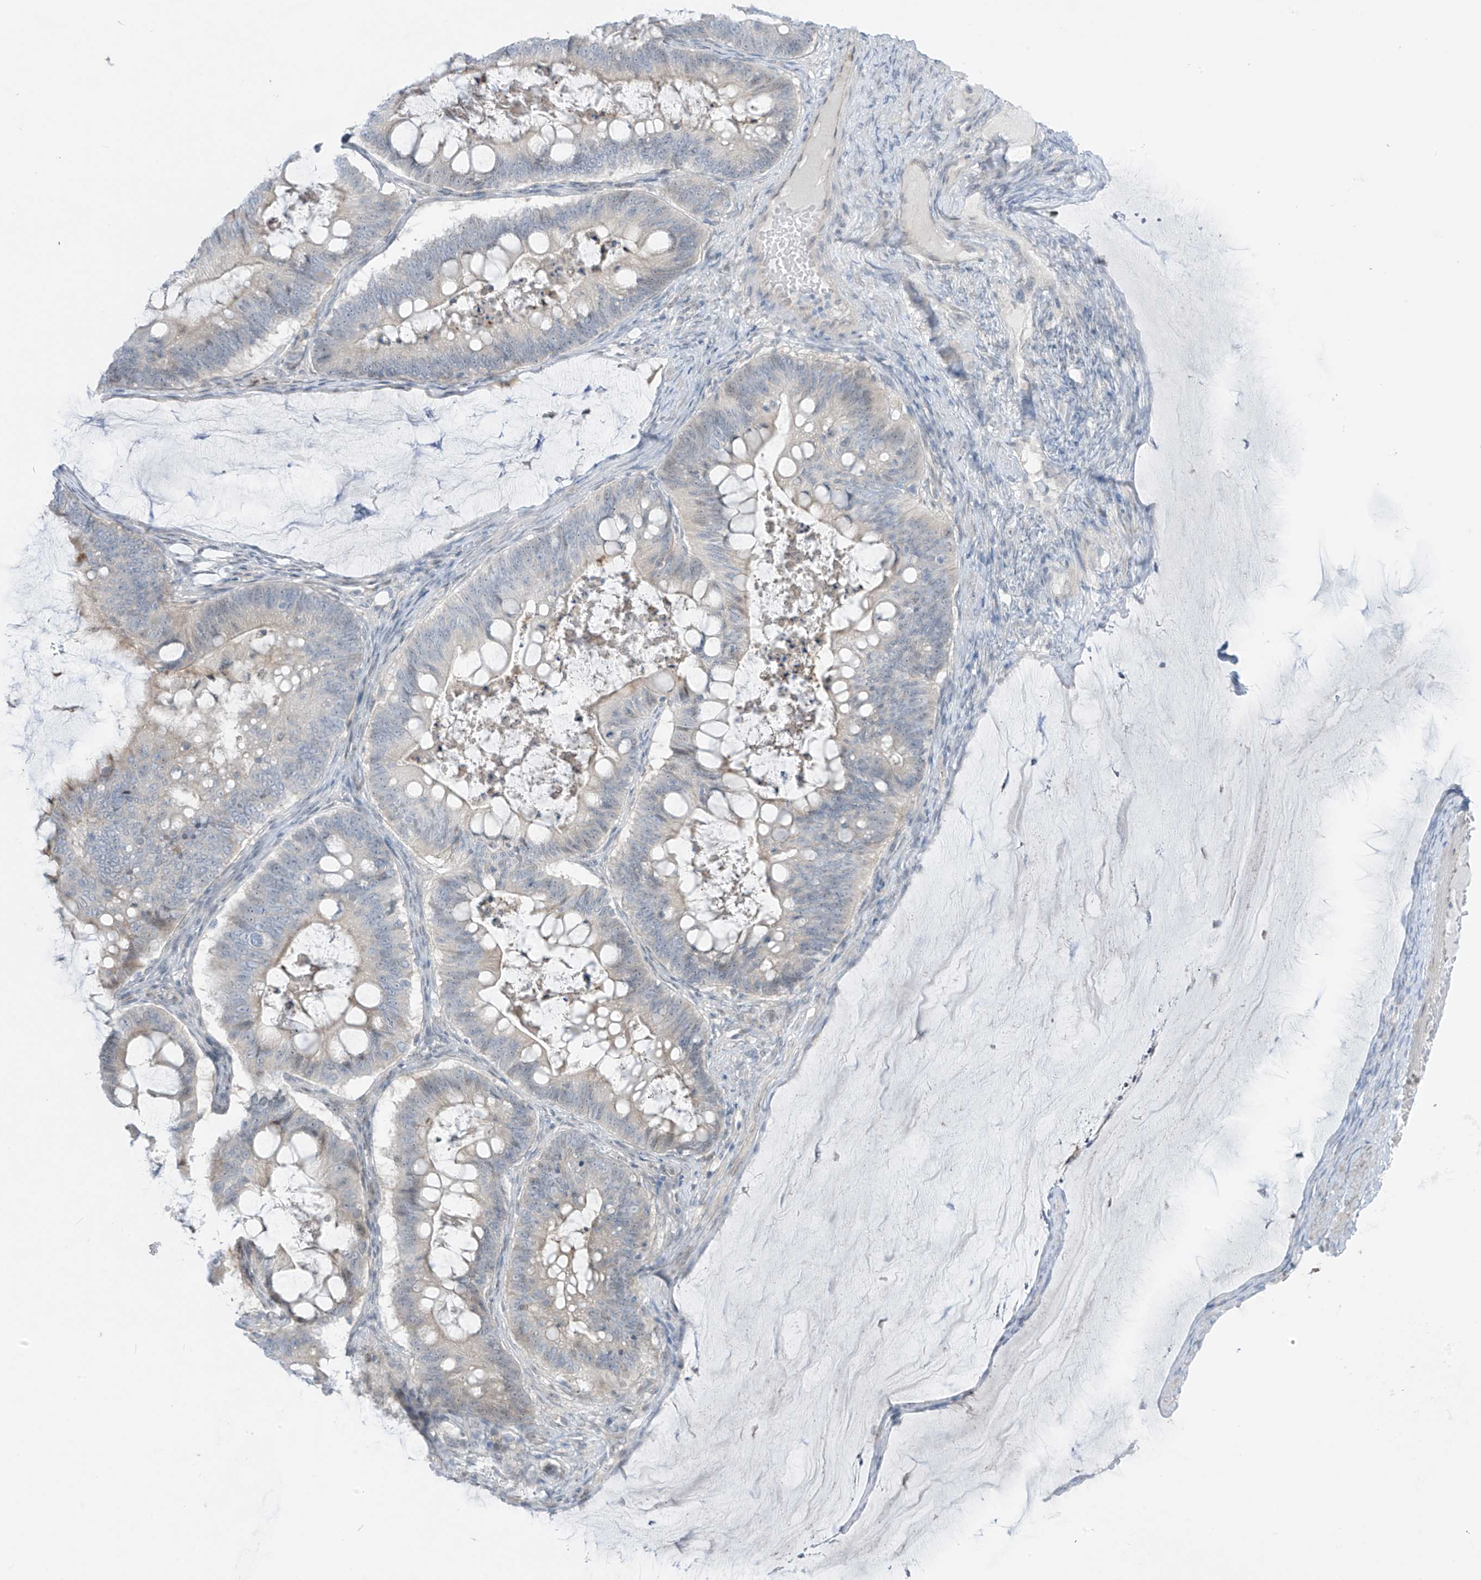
{"staining": {"intensity": "negative", "quantity": "none", "location": "none"}, "tissue": "ovarian cancer", "cell_type": "Tumor cells", "image_type": "cancer", "snomed": [{"axis": "morphology", "description": "Cystadenocarcinoma, mucinous, NOS"}, {"axis": "topography", "description": "Ovary"}], "caption": "DAB immunohistochemical staining of human ovarian cancer (mucinous cystadenocarcinoma) exhibits no significant staining in tumor cells. (DAB immunohistochemistry (IHC) with hematoxylin counter stain).", "gene": "ASPRV1", "patient": {"sex": "female", "age": 61}}